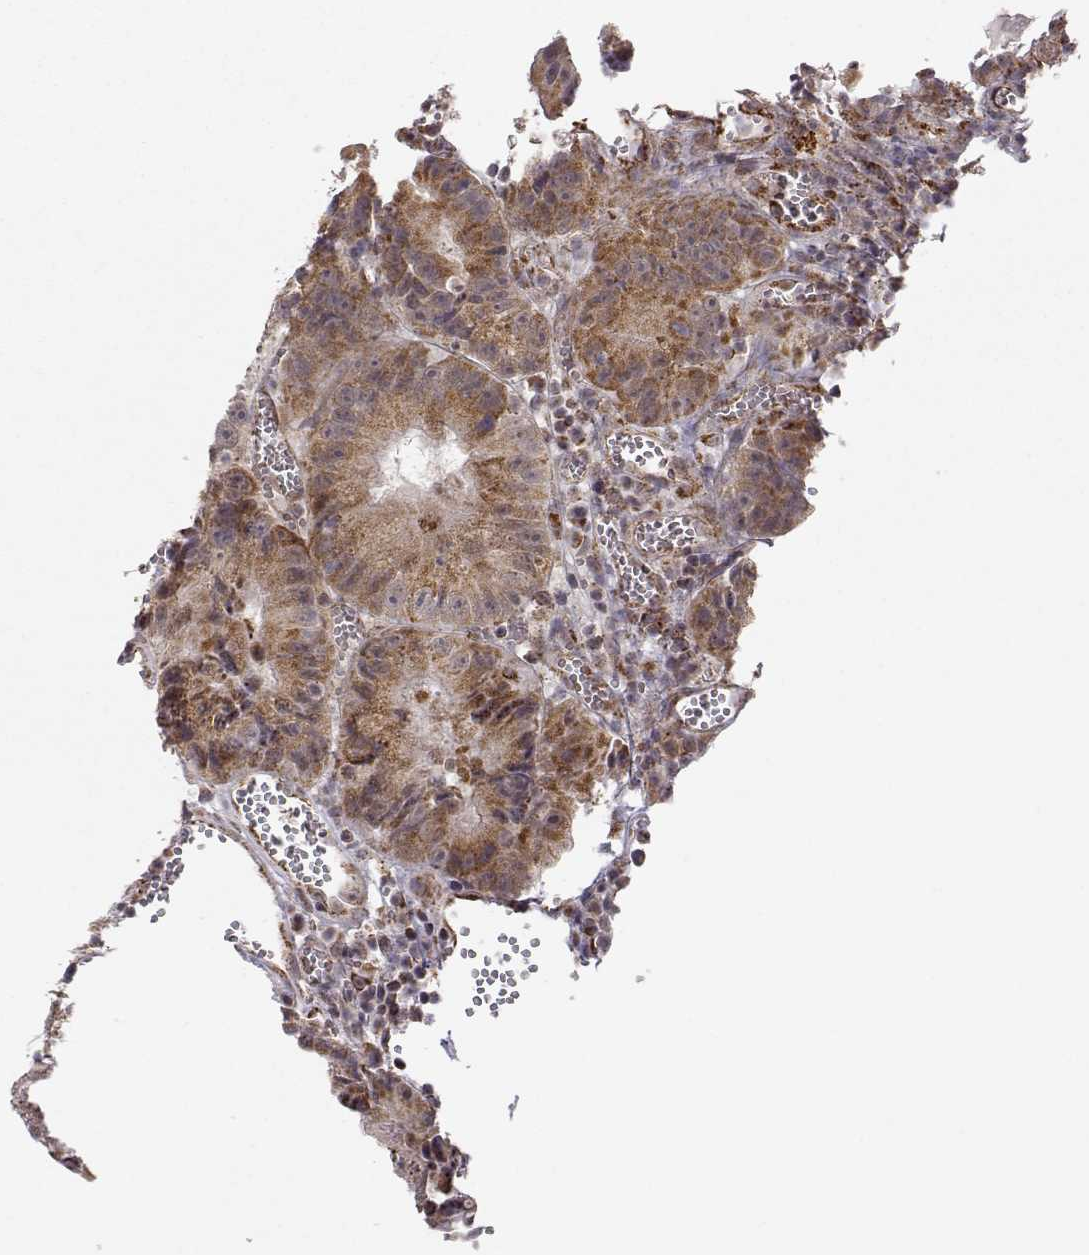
{"staining": {"intensity": "moderate", "quantity": ">75%", "location": "cytoplasmic/membranous"}, "tissue": "colorectal cancer", "cell_type": "Tumor cells", "image_type": "cancer", "snomed": [{"axis": "morphology", "description": "Adenocarcinoma, NOS"}, {"axis": "topography", "description": "Colon"}], "caption": "Human colorectal cancer stained with a brown dye displays moderate cytoplasmic/membranous positive expression in about >75% of tumor cells.", "gene": "EXOG", "patient": {"sex": "female", "age": 86}}